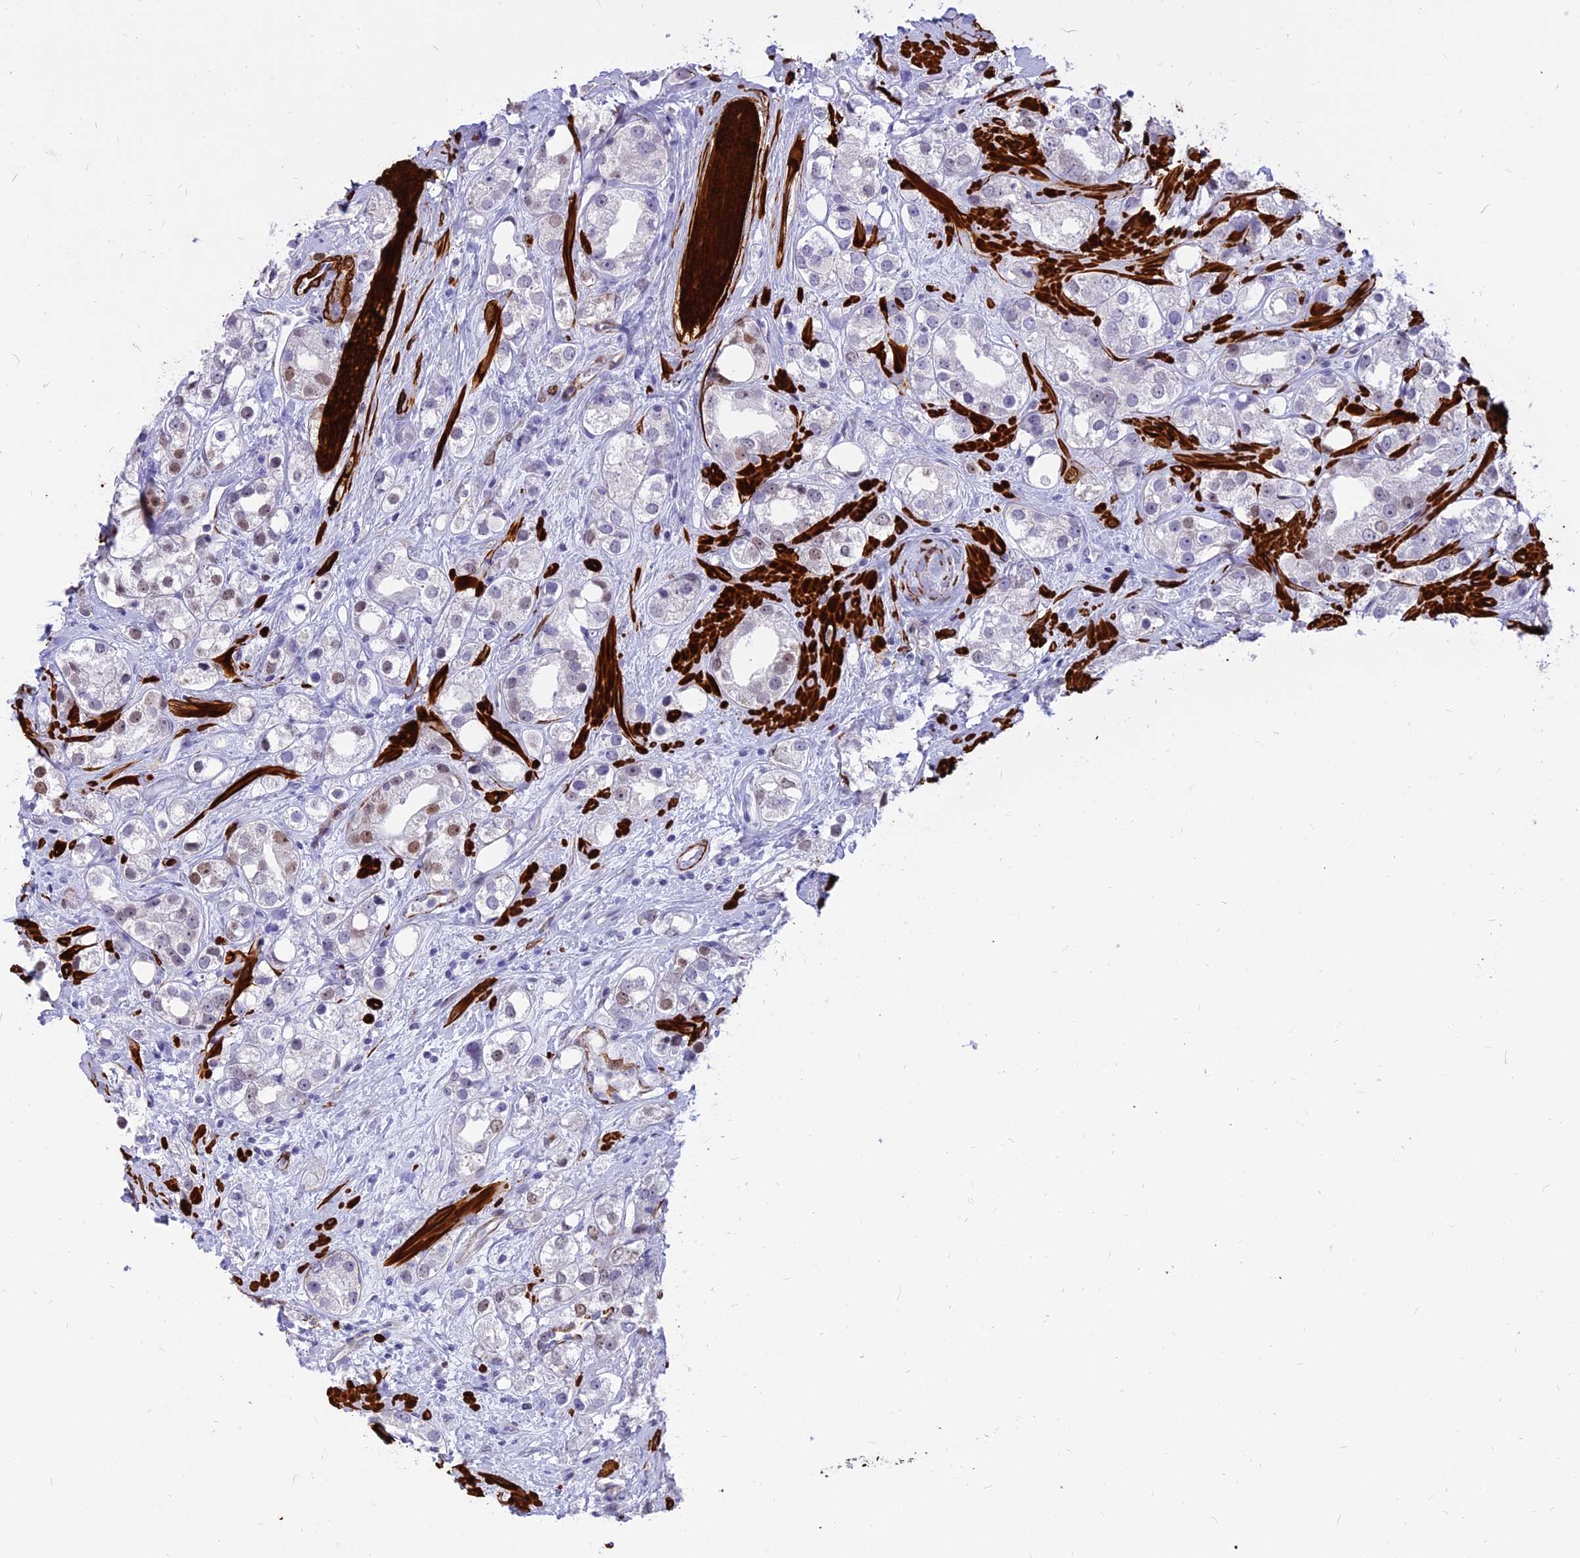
{"staining": {"intensity": "weak", "quantity": "<25%", "location": "nuclear"}, "tissue": "prostate cancer", "cell_type": "Tumor cells", "image_type": "cancer", "snomed": [{"axis": "morphology", "description": "Adenocarcinoma, NOS"}, {"axis": "topography", "description": "Prostate"}], "caption": "The micrograph exhibits no staining of tumor cells in adenocarcinoma (prostate). (DAB (3,3'-diaminobenzidine) immunohistochemistry (IHC) visualized using brightfield microscopy, high magnification).", "gene": "CENPV", "patient": {"sex": "male", "age": 79}}